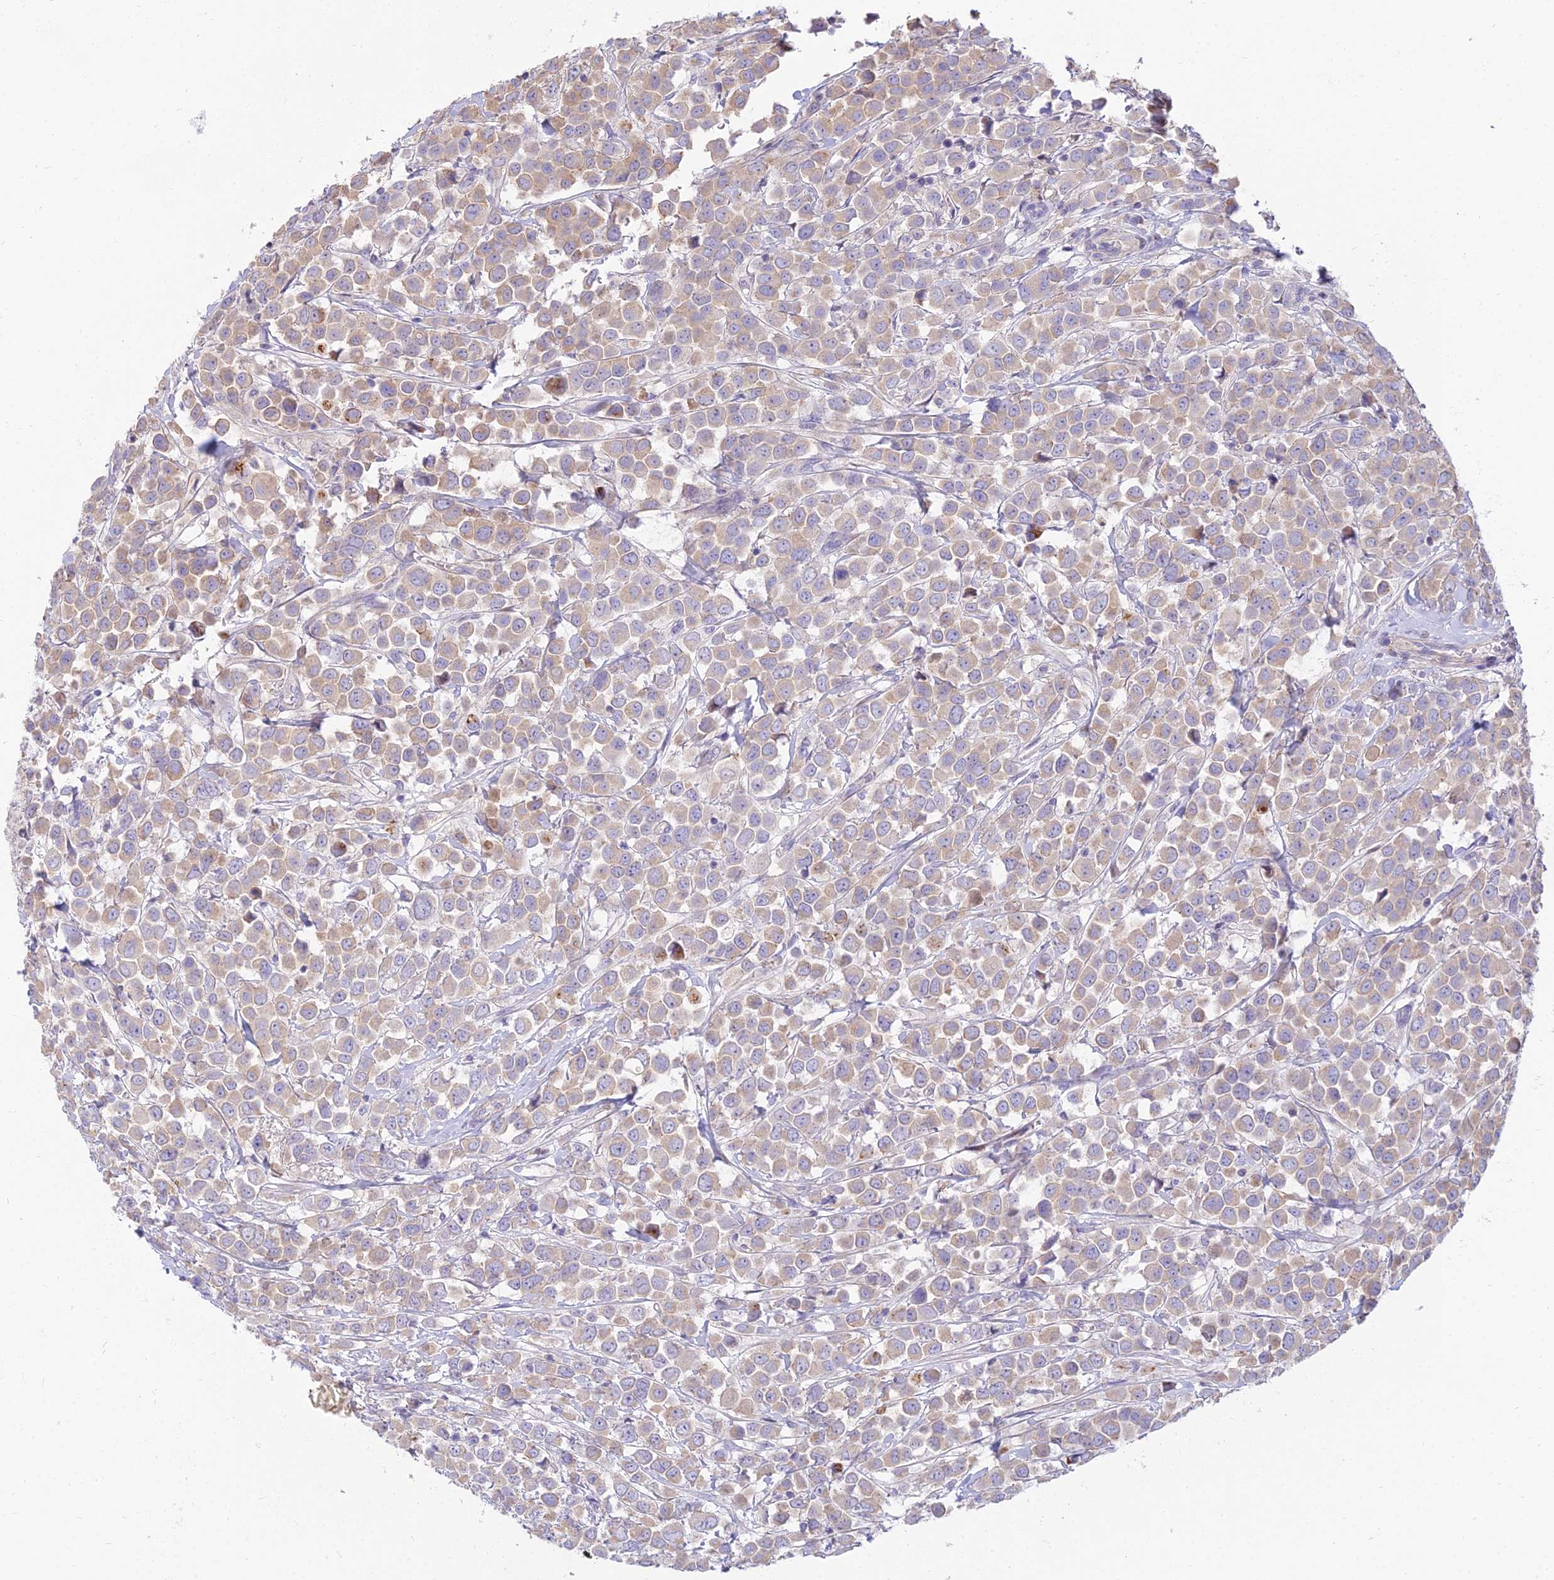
{"staining": {"intensity": "weak", "quantity": "25%-75%", "location": "cytoplasmic/membranous"}, "tissue": "breast cancer", "cell_type": "Tumor cells", "image_type": "cancer", "snomed": [{"axis": "morphology", "description": "Duct carcinoma"}, {"axis": "topography", "description": "Breast"}], "caption": "This is a histology image of immunohistochemistry (IHC) staining of breast cancer (intraductal carcinoma), which shows weak expression in the cytoplasmic/membranous of tumor cells.", "gene": "SMIM24", "patient": {"sex": "female", "age": 61}}